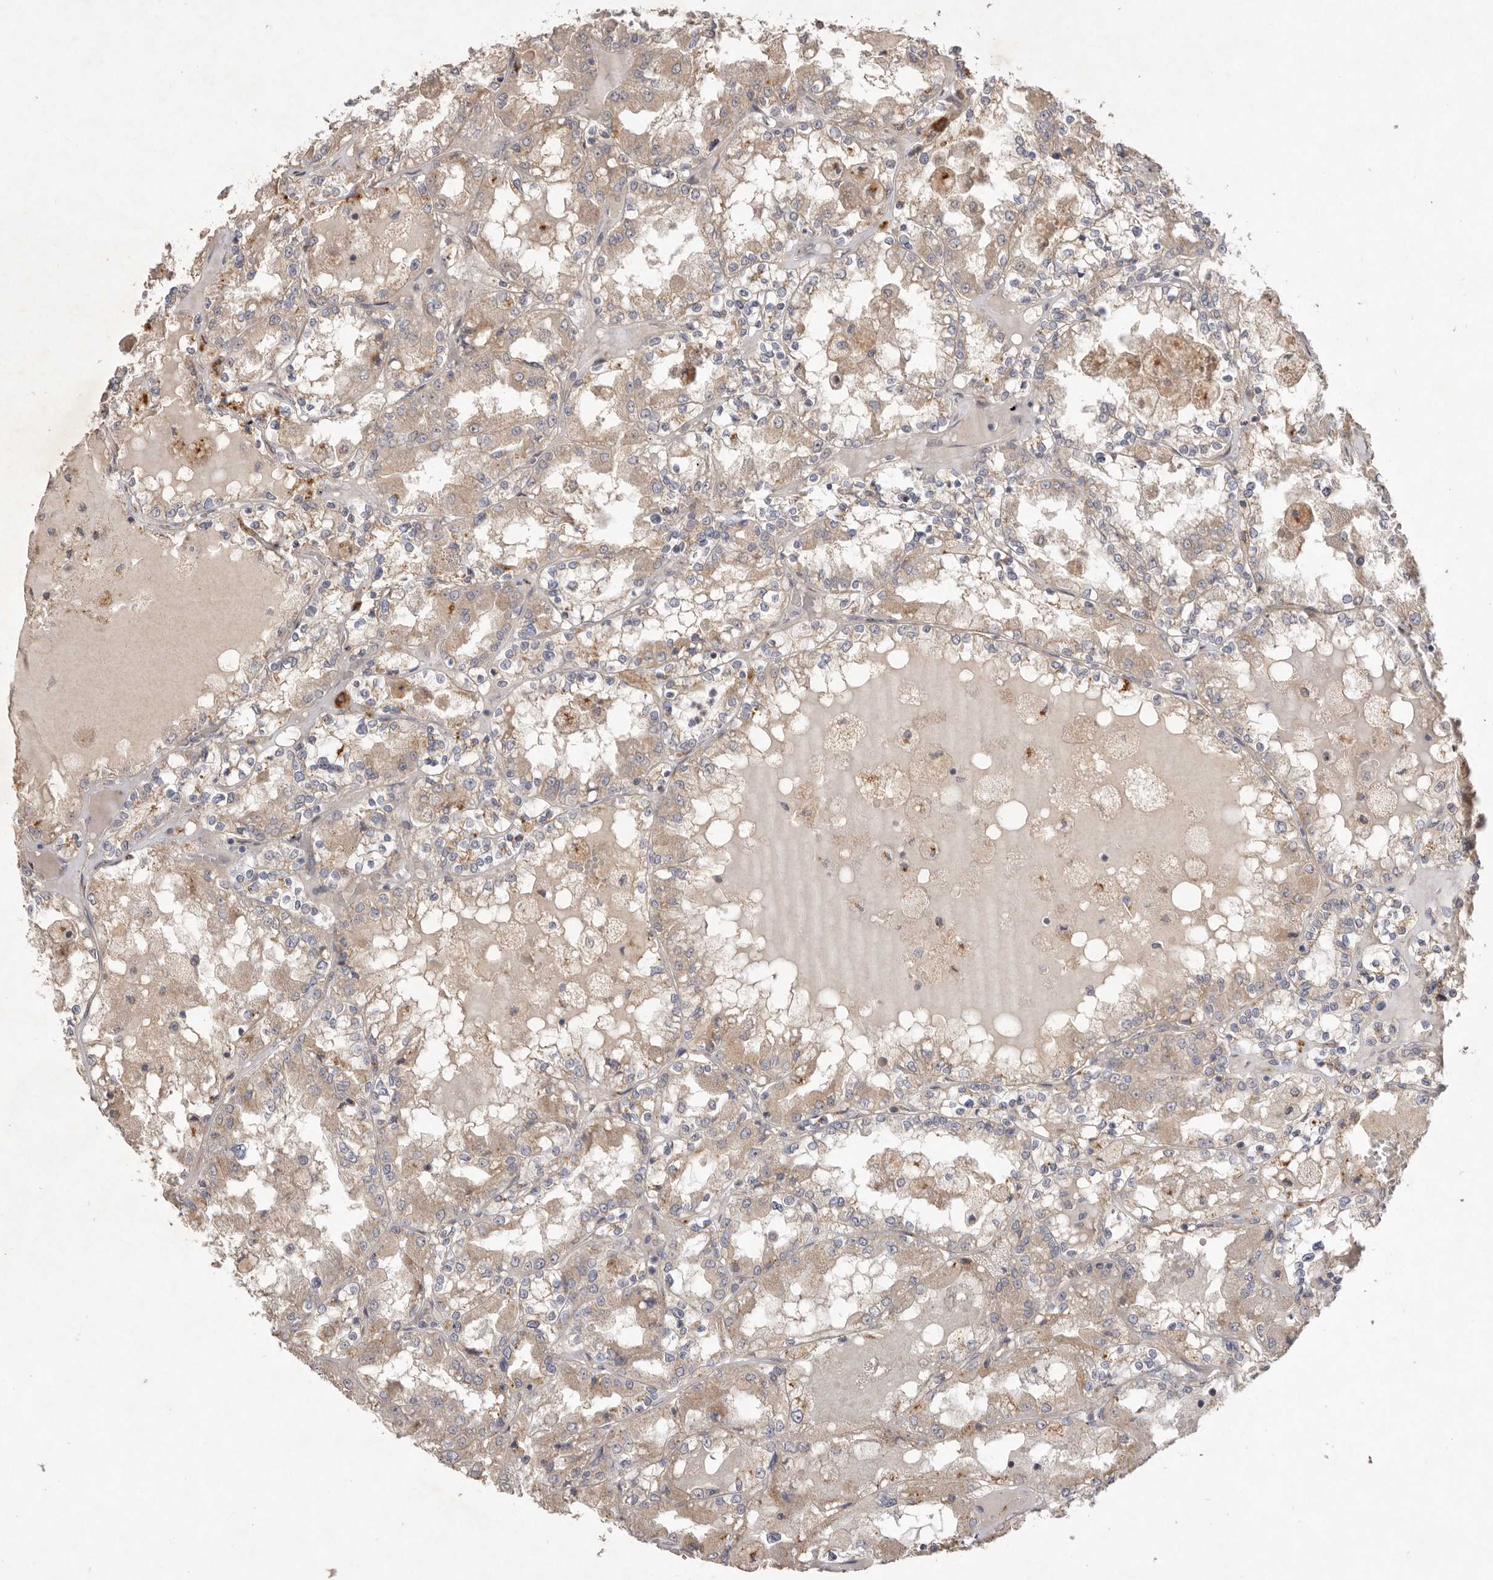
{"staining": {"intensity": "weak", "quantity": ">75%", "location": "cytoplasmic/membranous"}, "tissue": "renal cancer", "cell_type": "Tumor cells", "image_type": "cancer", "snomed": [{"axis": "morphology", "description": "Adenocarcinoma, NOS"}, {"axis": "topography", "description": "Kidney"}], "caption": "Adenocarcinoma (renal) stained with a protein marker exhibits weak staining in tumor cells.", "gene": "USP24", "patient": {"sex": "female", "age": 56}}